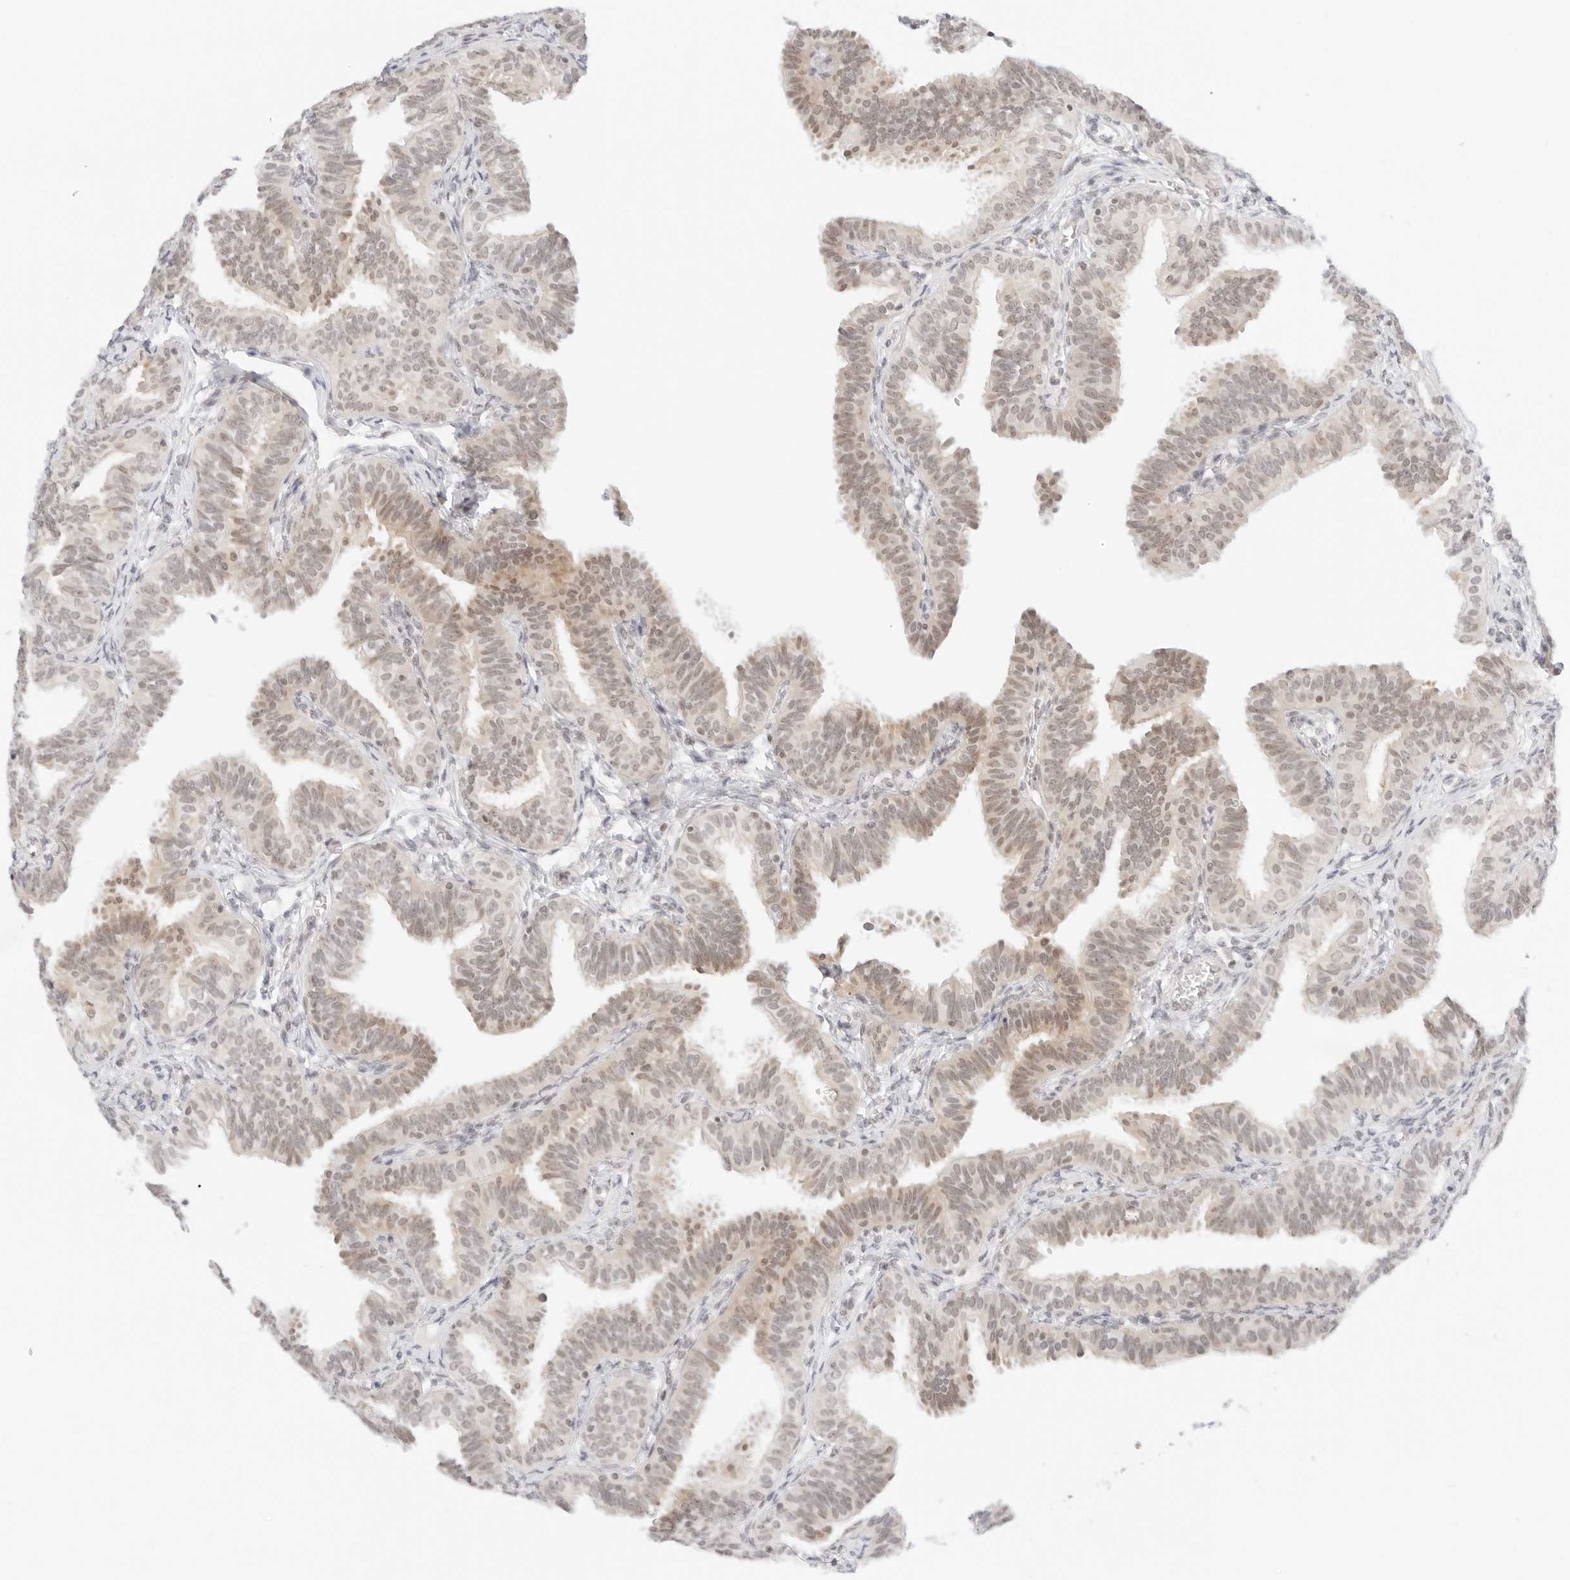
{"staining": {"intensity": "weak", "quantity": "25%-75%", "location": "cytoplasmic/membranous,nuclear"}, "tissue": "fallopian tube", "cell_type": "Glandular cells", "image_type": "normal", "snomed": [{"axis": "morphology", "description": "Normal tissue, NOS"}, {"axis": "topography", "description": "Fallopian tube"}], "caption": "Benign fallopian tube demonstrates weak cytoplasmic/membranous,nuclear expression in about 25%-75% of glandular cells Nuclei are stained in blue..", "gene": "POLR3C", "patient": {"sex": "female", "age": 35}}